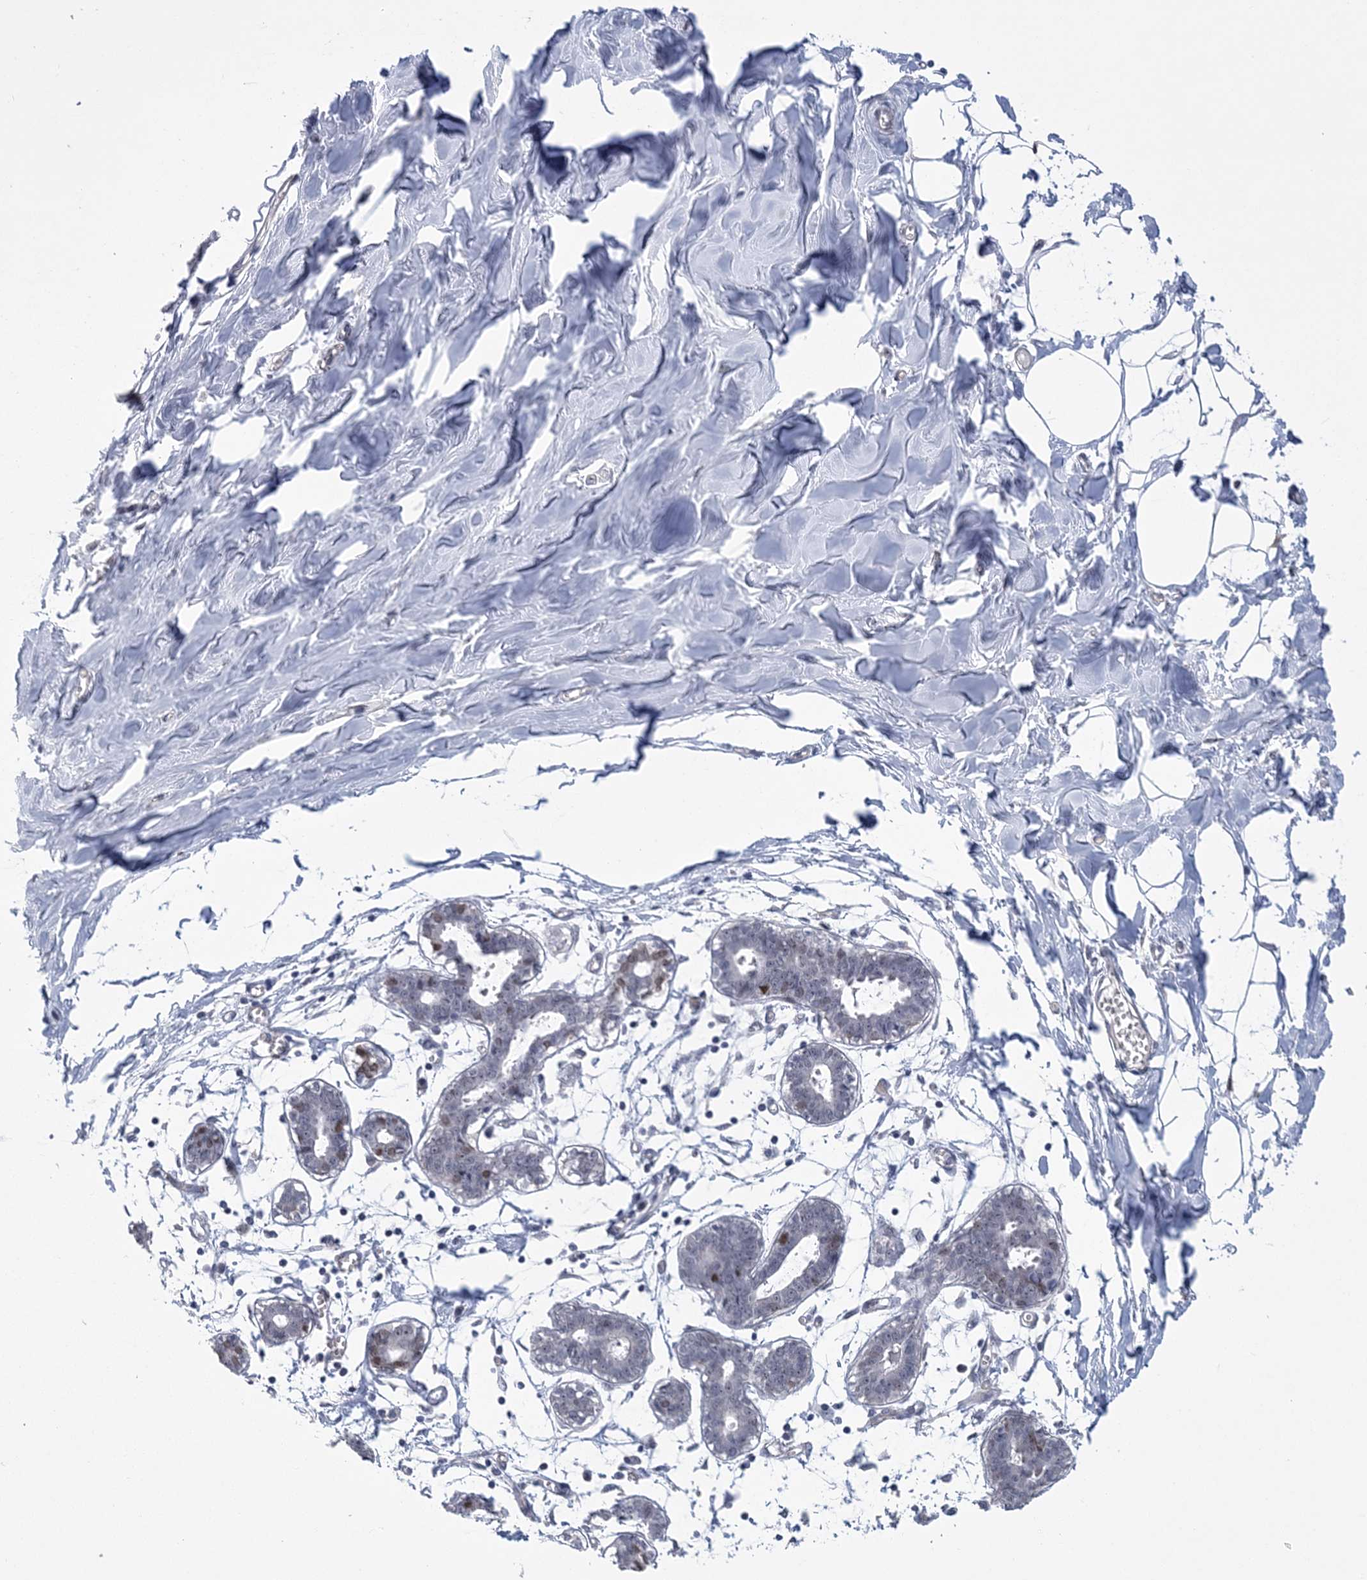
{"staining": {"intensity": "moderate", "quantity": "25%-75%", "location": "nuclear"}, "tissue": "breast", "cell_type": "Adipocytes", "image_type": "normal", "snomed": [{"axis": "morphology", "description": "Normal tissue, NOS"}, {"axis": "topography", "description": "Breast"}], "caption": "High-magnification brightfield microscopy of unremarkable breast stained with DAB (brown) and counterstained with hematoxylin (blue). adipocytes exhibit moderate nuclear expression is identified in approximately25%-75% of cells. (DAB IHC, brown staining for protein, blue staining for nuclei).", "gene": "HOMEZ", "patient": {"sex": "female", "age": 27}}